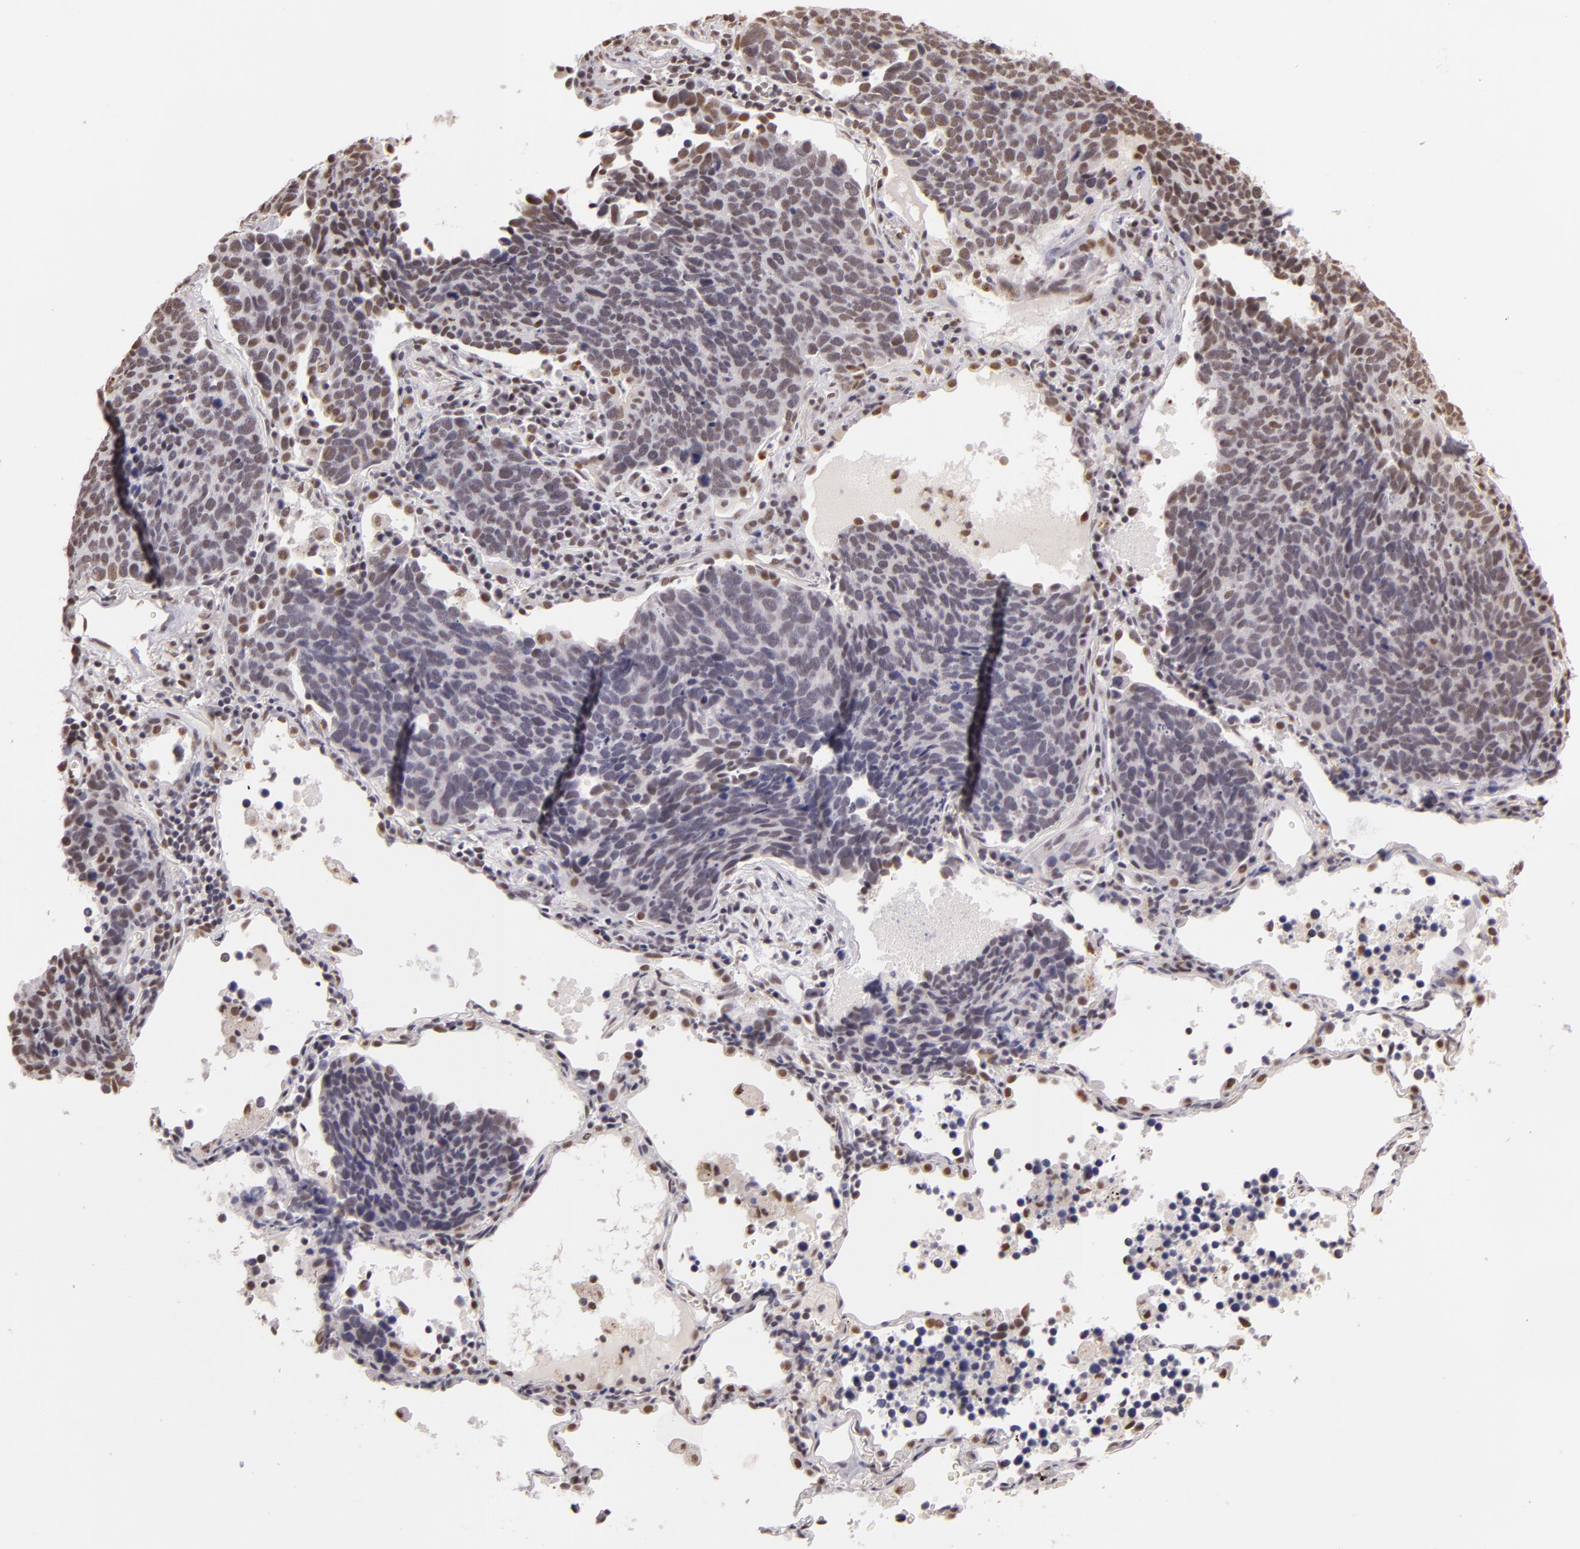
{"staining": {"intensity": "weak", "quantity": "25%-75%", "location": "nuclear"}, "tissue": "lung cancer", "cell_type": "Tumor cells", "image_type": "cancer", "snomed": [{"axis": "morphology", "description": "Neoplasm, malignant, NOS"}, {"axis": "topography", "description": "Lung"}], "caption": "Immunohistochemistry (DAB (3,3'-diaminobenzidine)) staining of lung cancer (malignant neoplasm) shows weak nuclear protein staining in about 25%-75% of tumor cells.", "gene": "INTS6", "patient": {"sex": "female", "age": 75}}